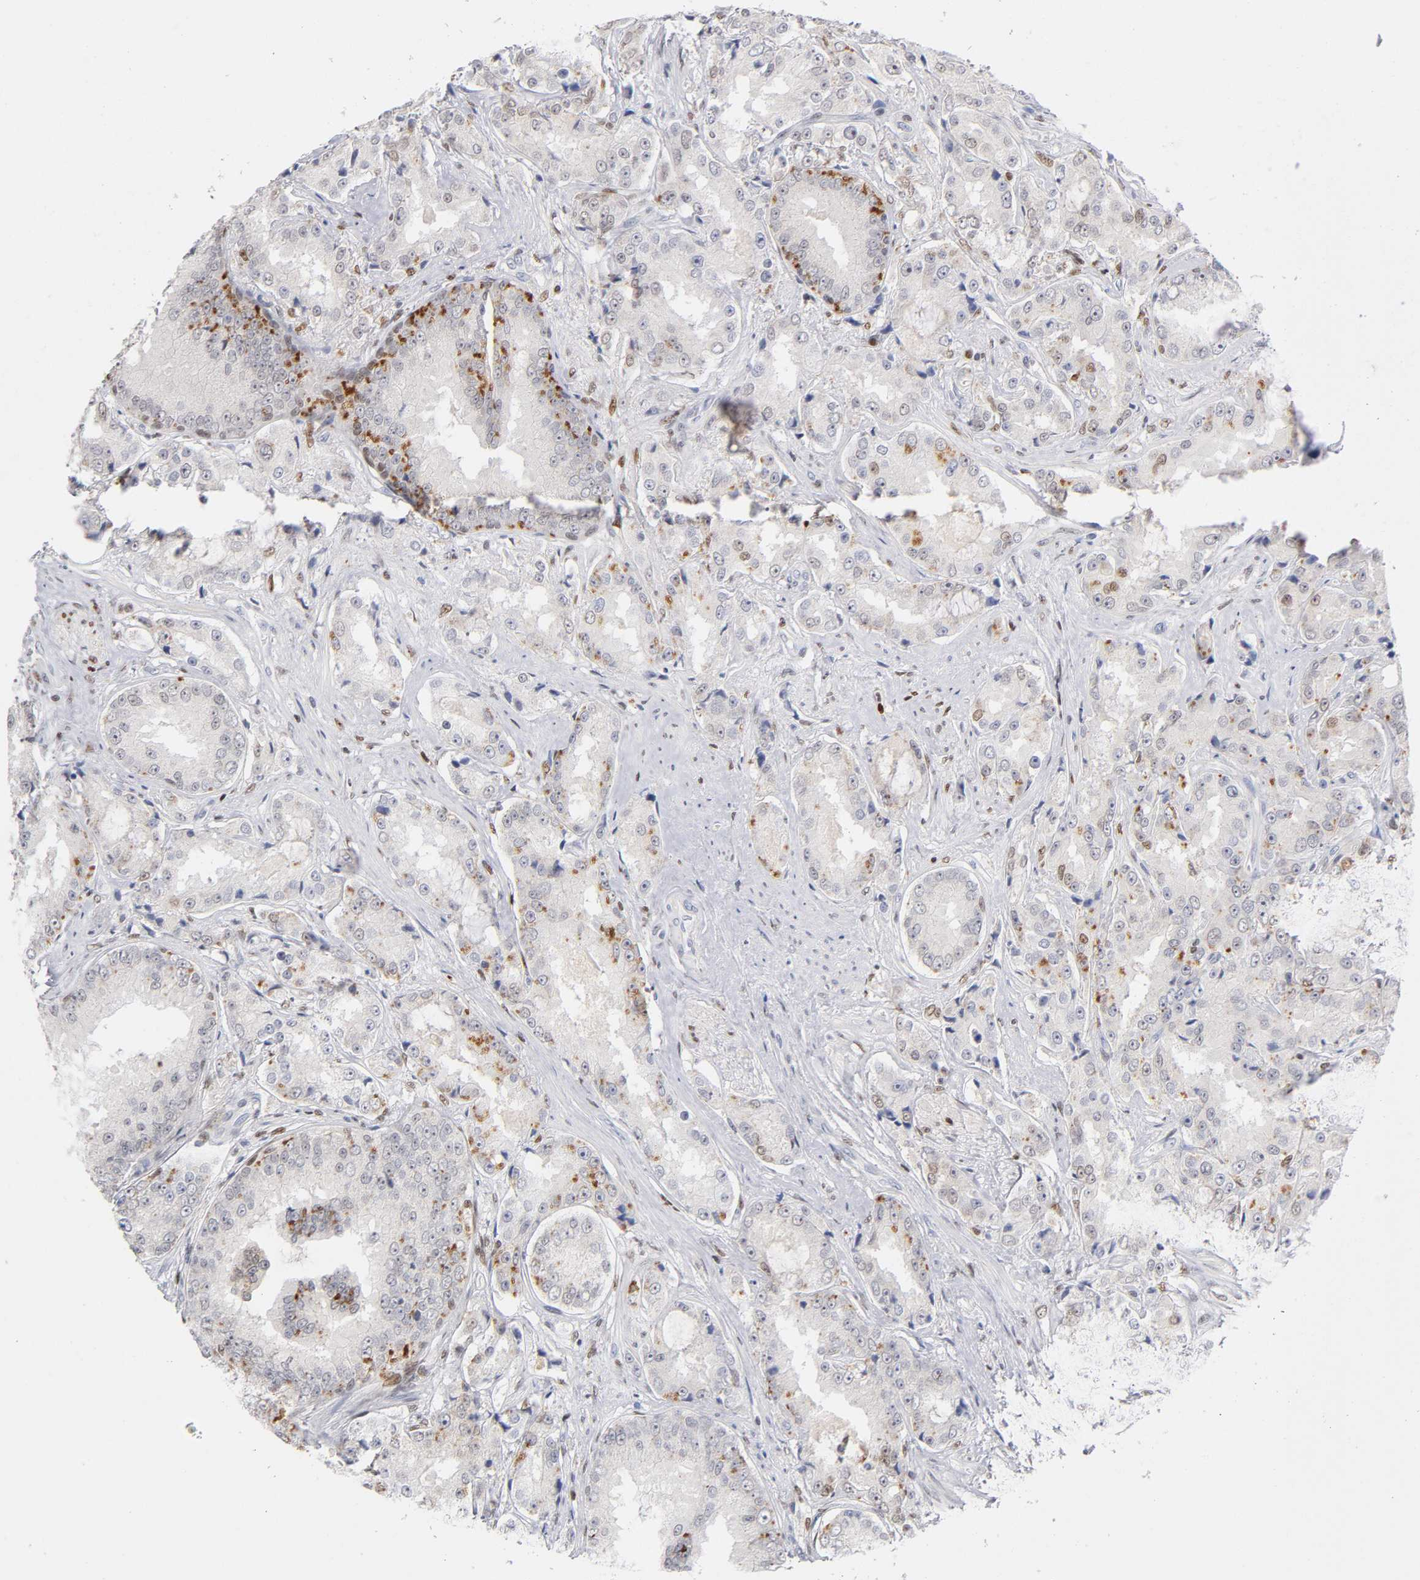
{"staining": {"intensity": "moderate", "quantity": "25%-75%", "location": "cytoplasmic/membranous,nuclear"}, "tissue": "prostate cancer", "cell_type": "Tumor cells", "image_type": "cancer", "snomed": [{"axis": "morphology", "description": "Adenocarcinoma, High grade"}, {"axis": "topography", "description": "Prostate"}], "caption": "The immunohistochemical stain labels moderate cytoplasmic/membranous and nuclear positivity in tumor cells of prostate cancer tissue. (DAB IHC, brown staining for protein, blue staining for nuclei).", "gene": "RUNX1", "patient": {"sex": "male", "age": 73}}